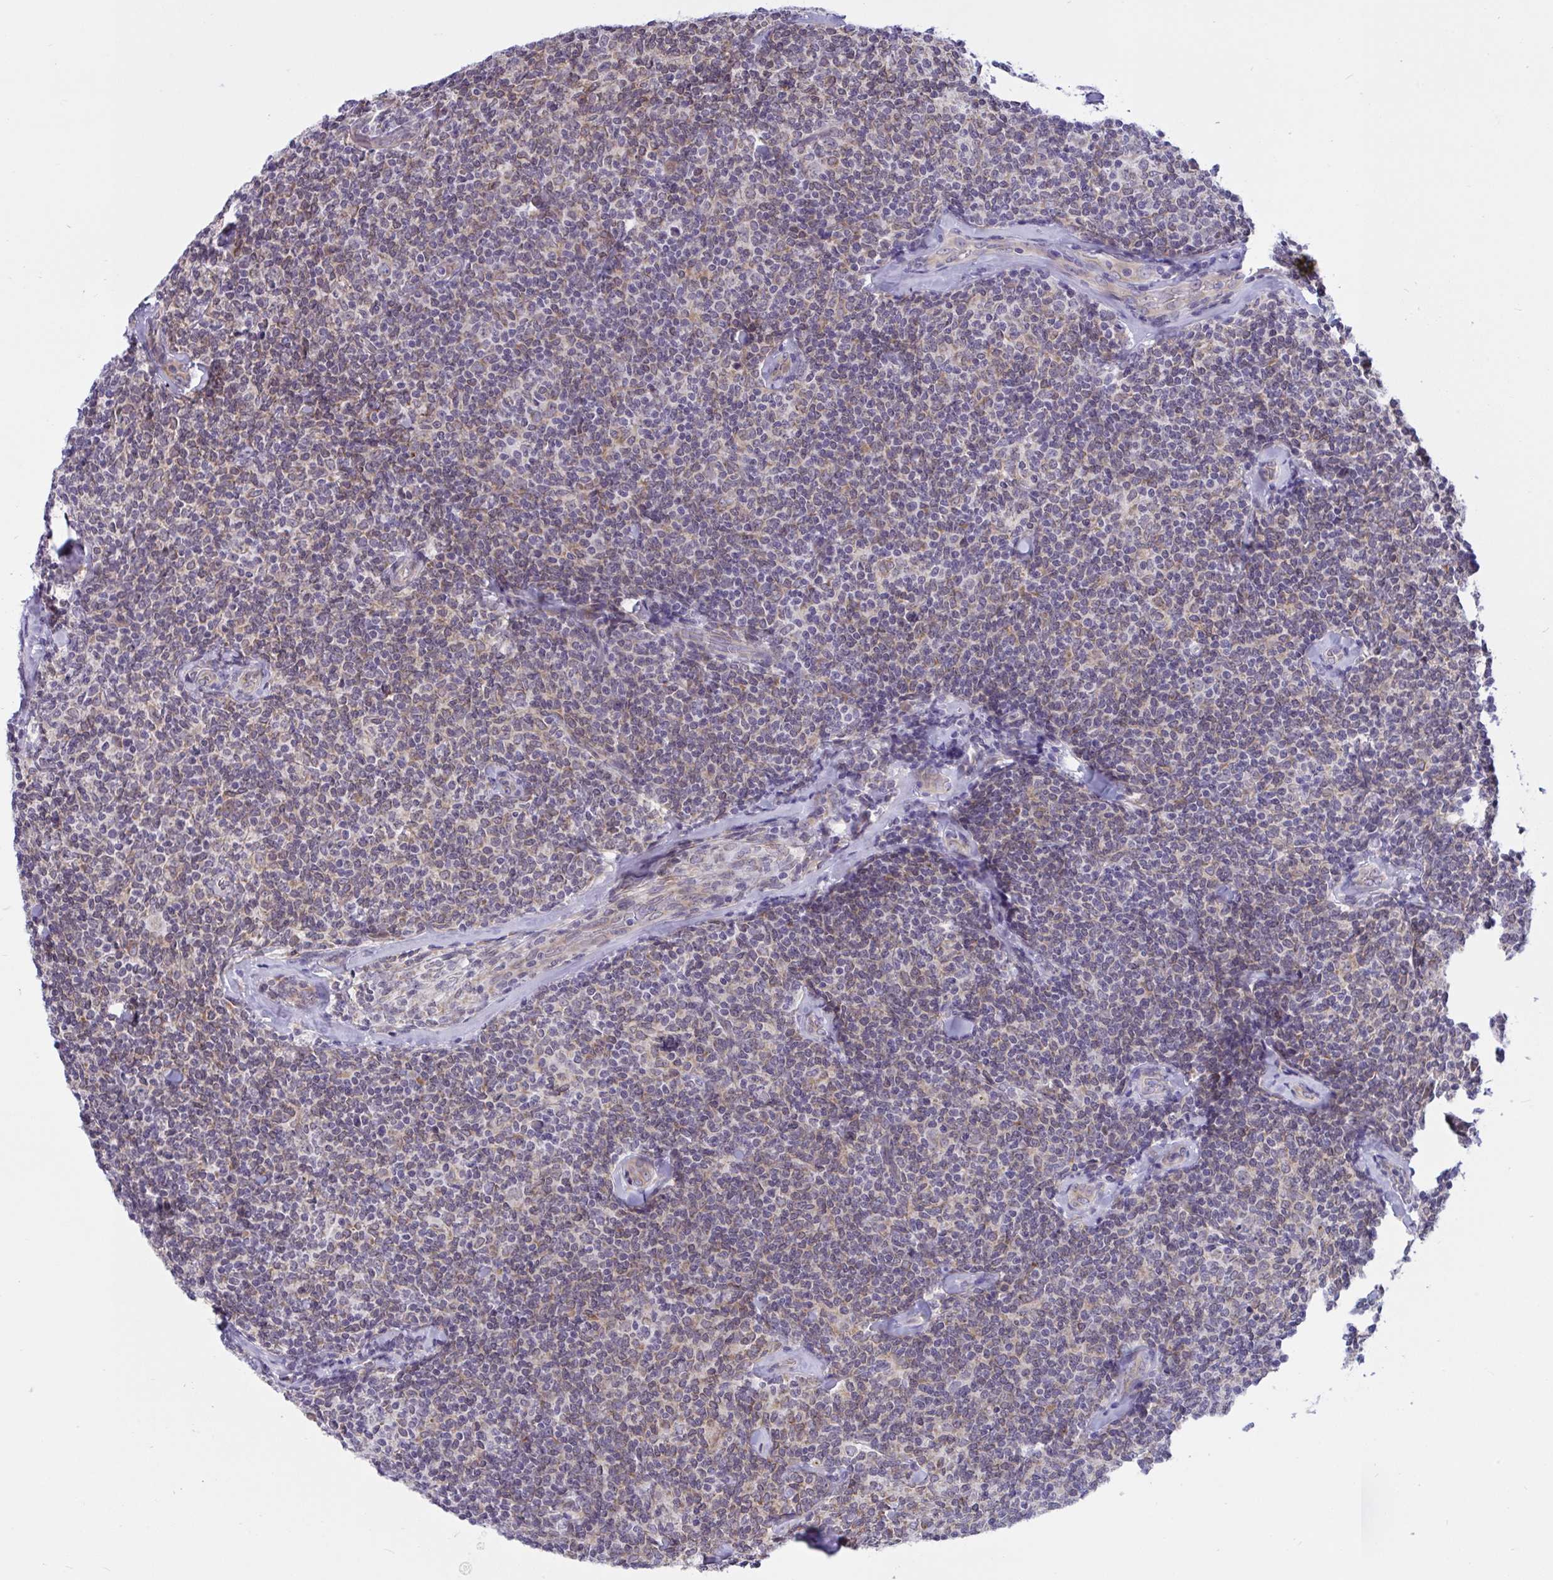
{"staining": {"intensity": "weak", "quantity": "25%-75%", "location": "cytoplasmic/membranous"}, "tissue": "lymphoma", "cell_type": "Tumor cells", "image_type": "cancer", "snomed": [{"axis": "morphology", "description": "Malignant lymphoma, non-Hodgkin's type, Low grade"}, {"axis": "topography", "description": "Lymph node"}], "caption": "IHC histopathology image of human lymphoma stained for a protein (brown), which reveals low levels of weak cytoplasmic/membranous positivity in about 25%-75% of tumor cells.", "gene": "CAMLG", "patient": {"sex": "female", "age": 56}}